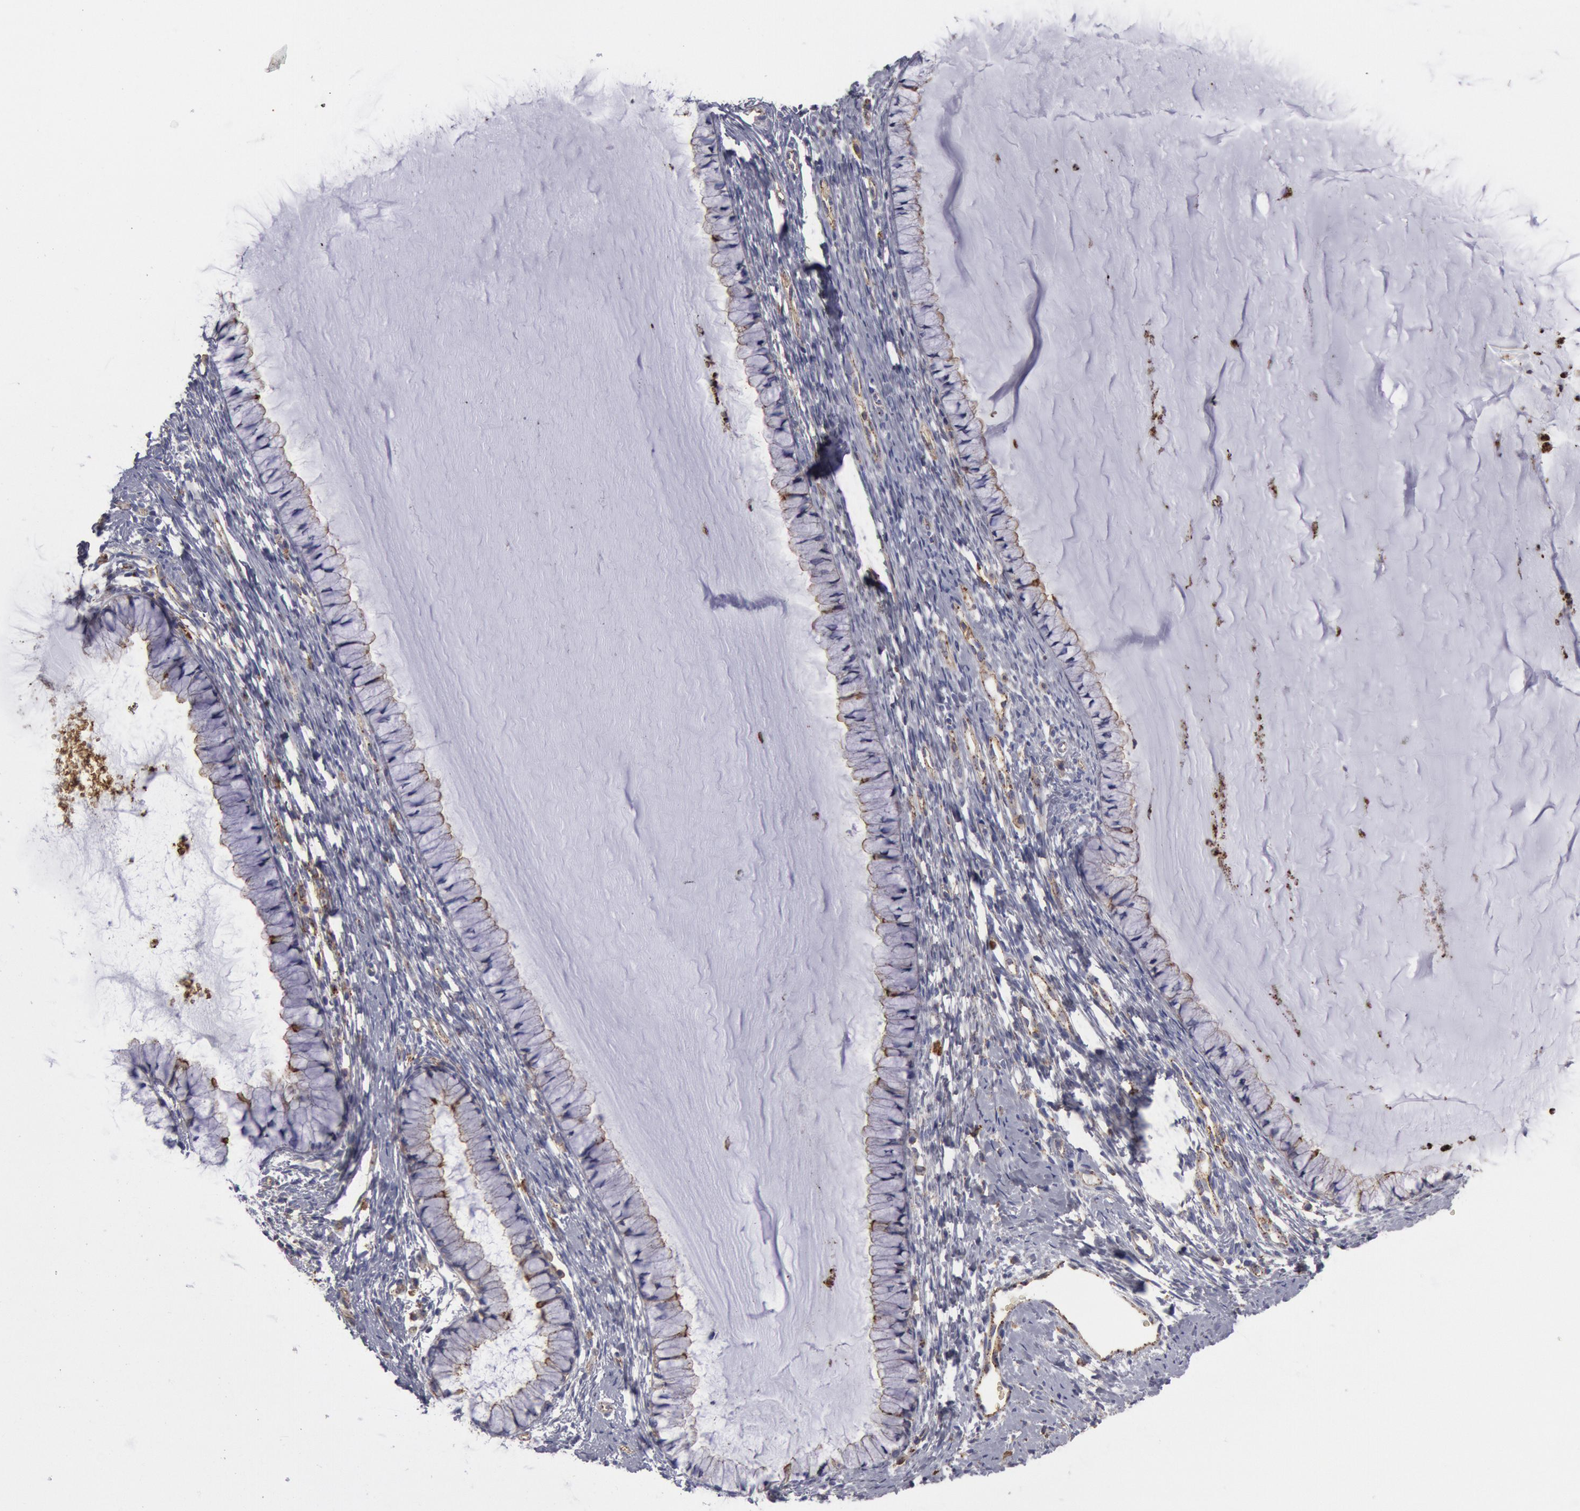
{"staining": {"intensity": "moderate", "quantity": "<25%", "location": "cytoplasmic/membranous"}, "tissue": "cervix", "cell_type": "Glandular cells", "image_type": "normal", "snomed": [{"axis": "morphology", "description": "Normal tissue, NOS"}, {"axis": "topography", "description": "Cervix"}], "caption": "A histopathology image of human cervix stained for a protein reveals moderate cytoplasmic/membranous brown staining in glandular cells. Using DAB (brown) and hematoxylin (blue) stains, captured at high magnification using brightfield microscopy.", "gene": "FLOT1", "patient": {"sex": "female", "age": 82}}